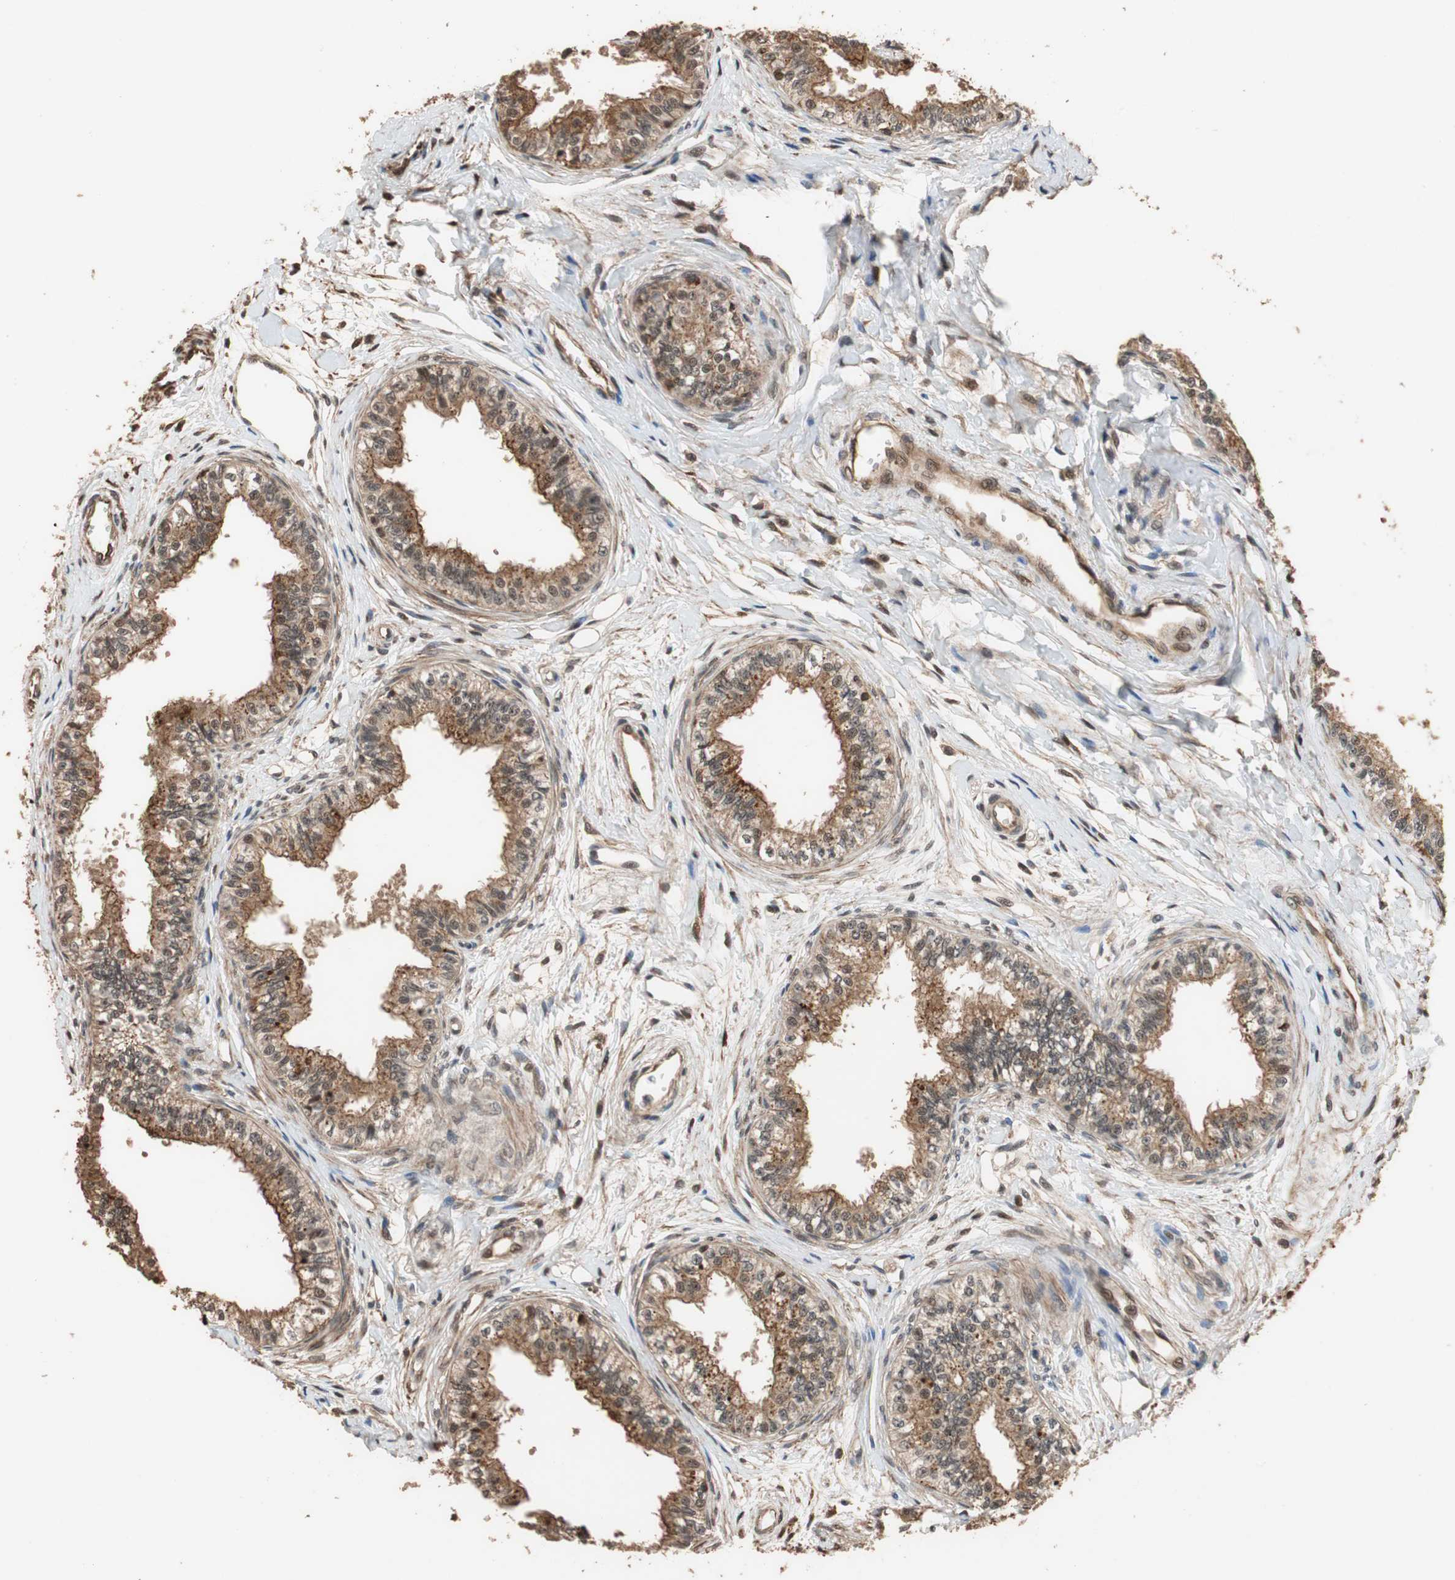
{"staining": {"intensity": "moderate", "quantity": ">75%", "location": "cytoplasmic/membranous,nuclear"}, "tissue": "epididymis", "cell_type": "Glandular cells", "image_type": "normal", "snomed": [{"axis": "morphology", "description": "Normal tissue, NOS"}, {"axis": "morphology", "description": "Adenocarcinoma, metastatic, NOS"}, {"axis": "topography", "description": "Testis"}, {"axis": "topography", "description": "Epididymis"}], "caption": "Immunohistochemical staining of benign epididymis displays medium levels of moderate cytoplasmic/membranous,nuclear staining in about >75% of glandular cells. (DAB (3,3'-diaminobenzidine) IHC with brightfield microscopy, high magnification).", "gene": "CDC5L", "patient": {"sex": "male", "age": 26}}